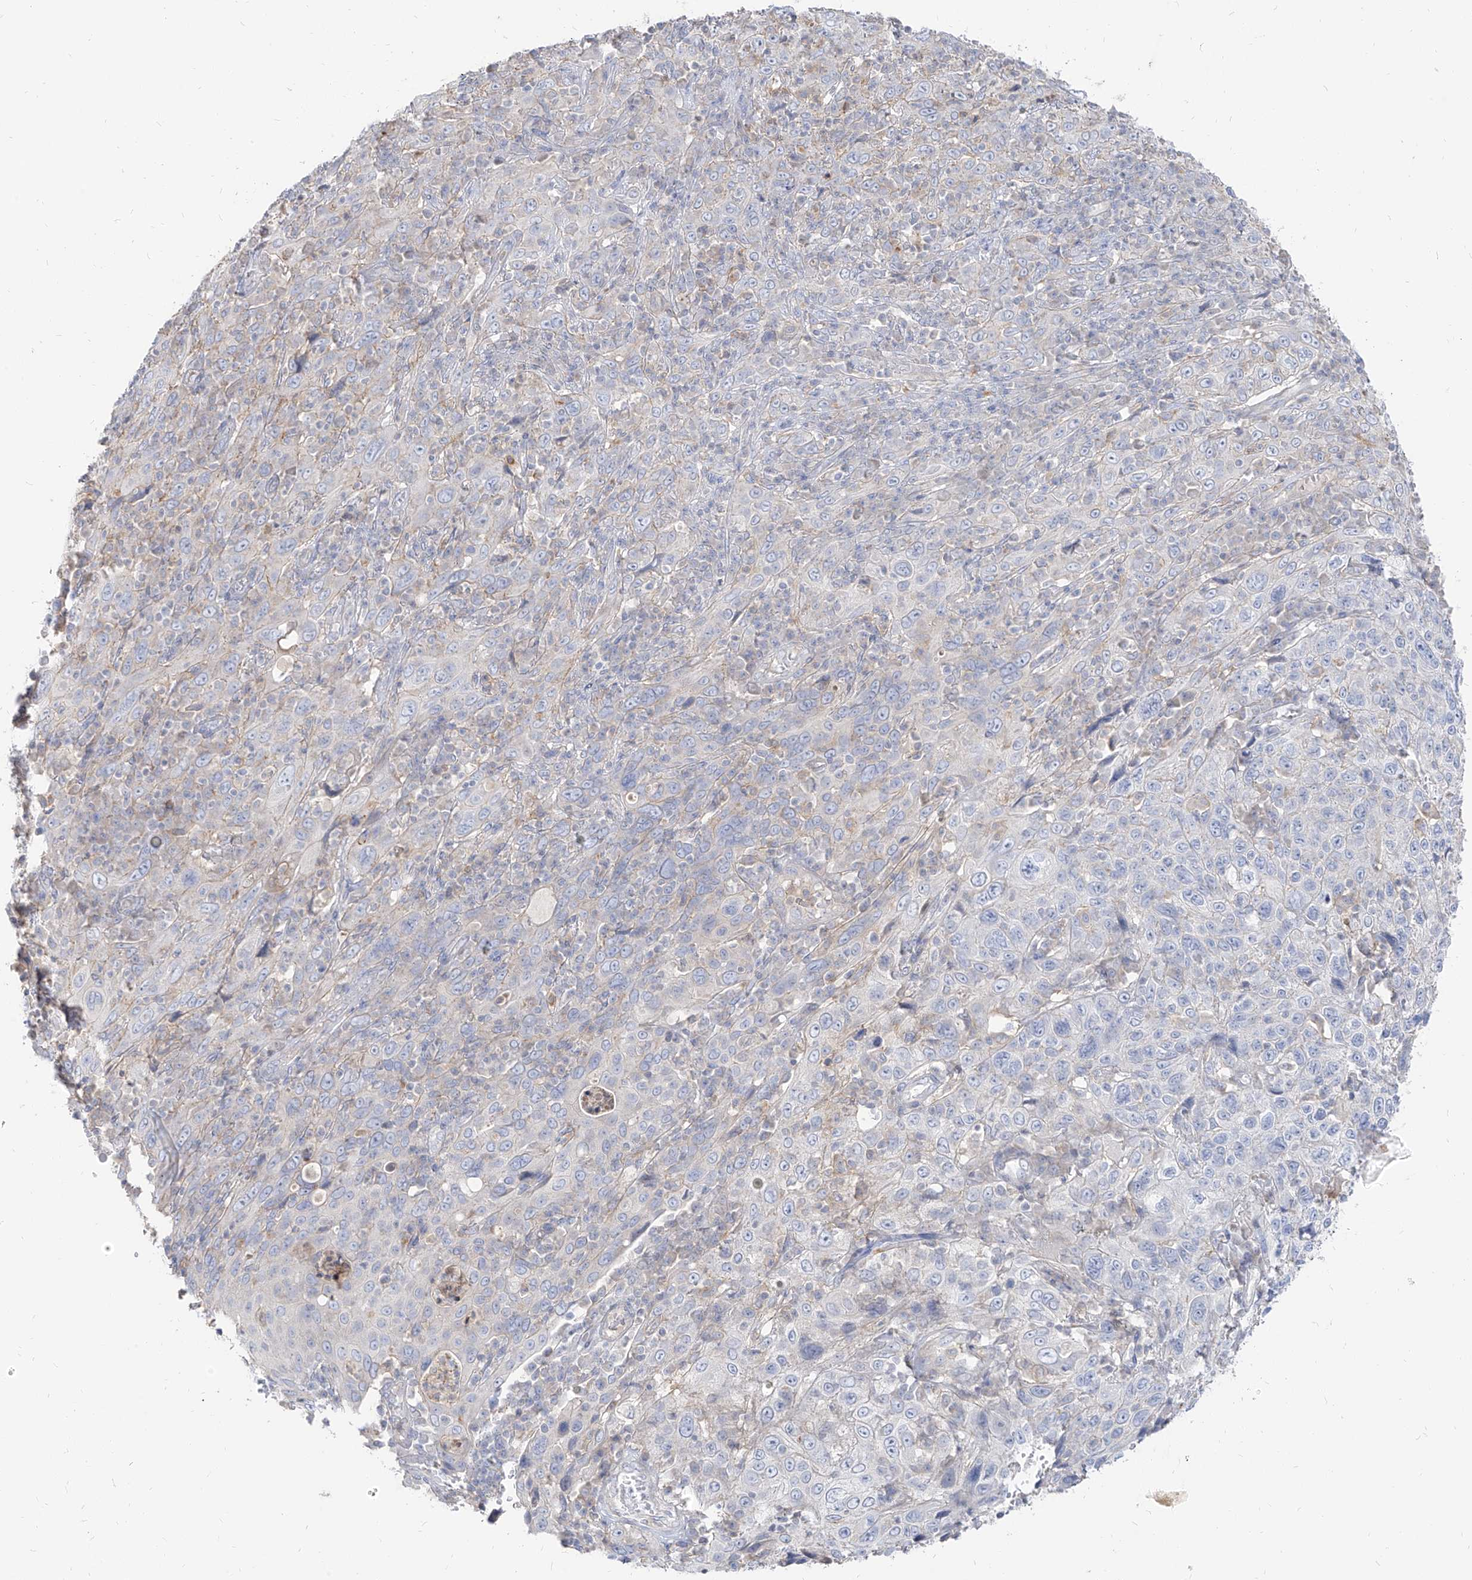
{"staining": {"intensity": "negative", "quantity": "none", "location": "none"}, "tissue": "cervical cancer", "cell_type": "Tumor cells", "image_type": "cancer", "snomed": [{"axis": "morphology", "description": "Squamous cell carcinoma, NOS"}, {"axis": "topography", "description": "Cervix"}], "caption": "Micrograph shows no significant protein staining in tumor cells of squamous cell carcinoma (cervical).", "gene": "RBFOX3", "patient": {"sex": "female", "age": 46}}